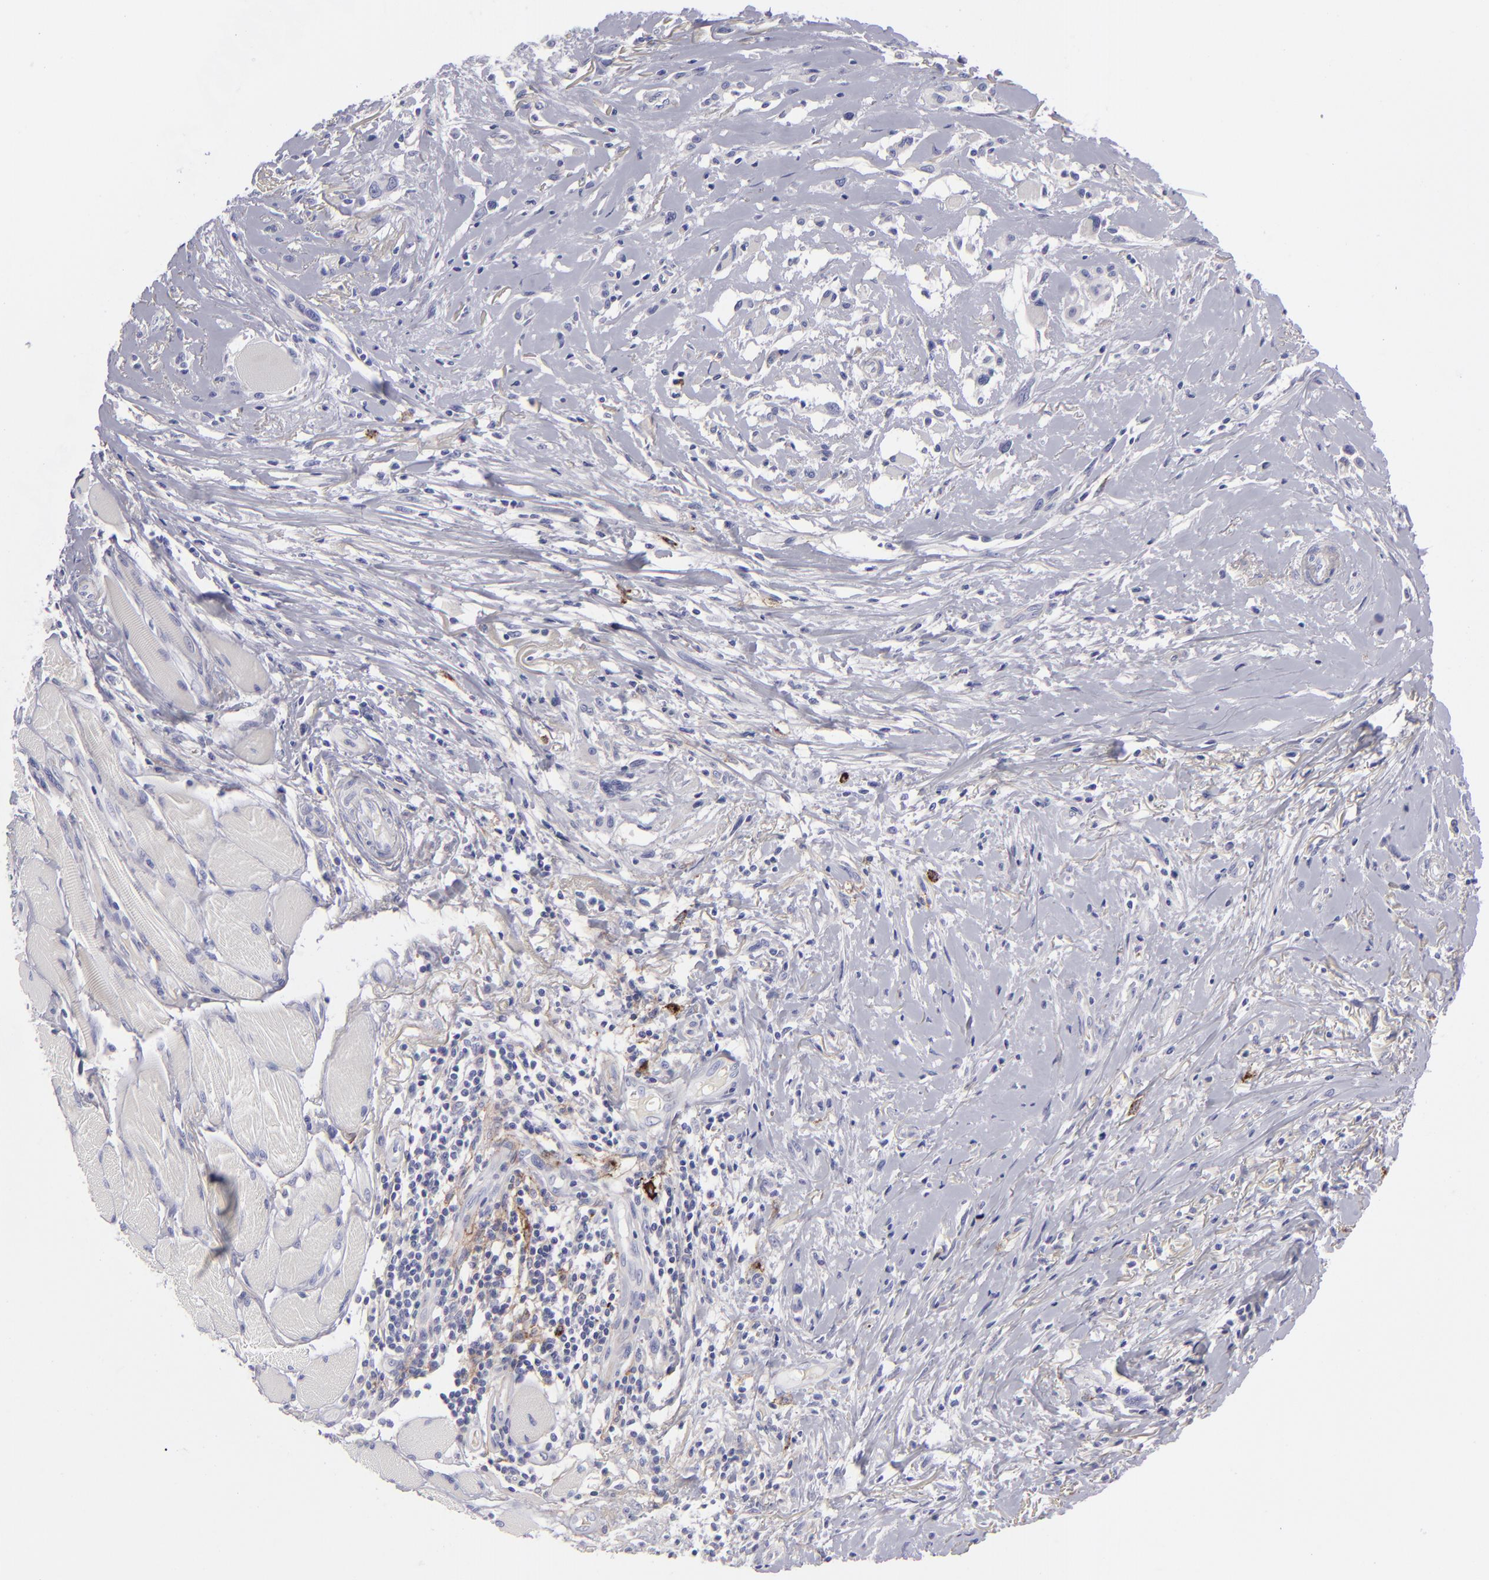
{"staining": {"intensity": "negative", "quantity": "none", "location": "none"}, "tissue": "melanoma", "cell_type": "Tumor cells", "image_type": "cancer", "snomed": [{"axis": "morphology", "description": "Malignant melanoma, NOS"}, {"axis": "topography", "description": "Skin"}], "caption": "Protein analysis of melanoma reveals no significant expression in tumor cells.", "gene": "ANPEP", "patient": {"sex": "male", "age": 91}}